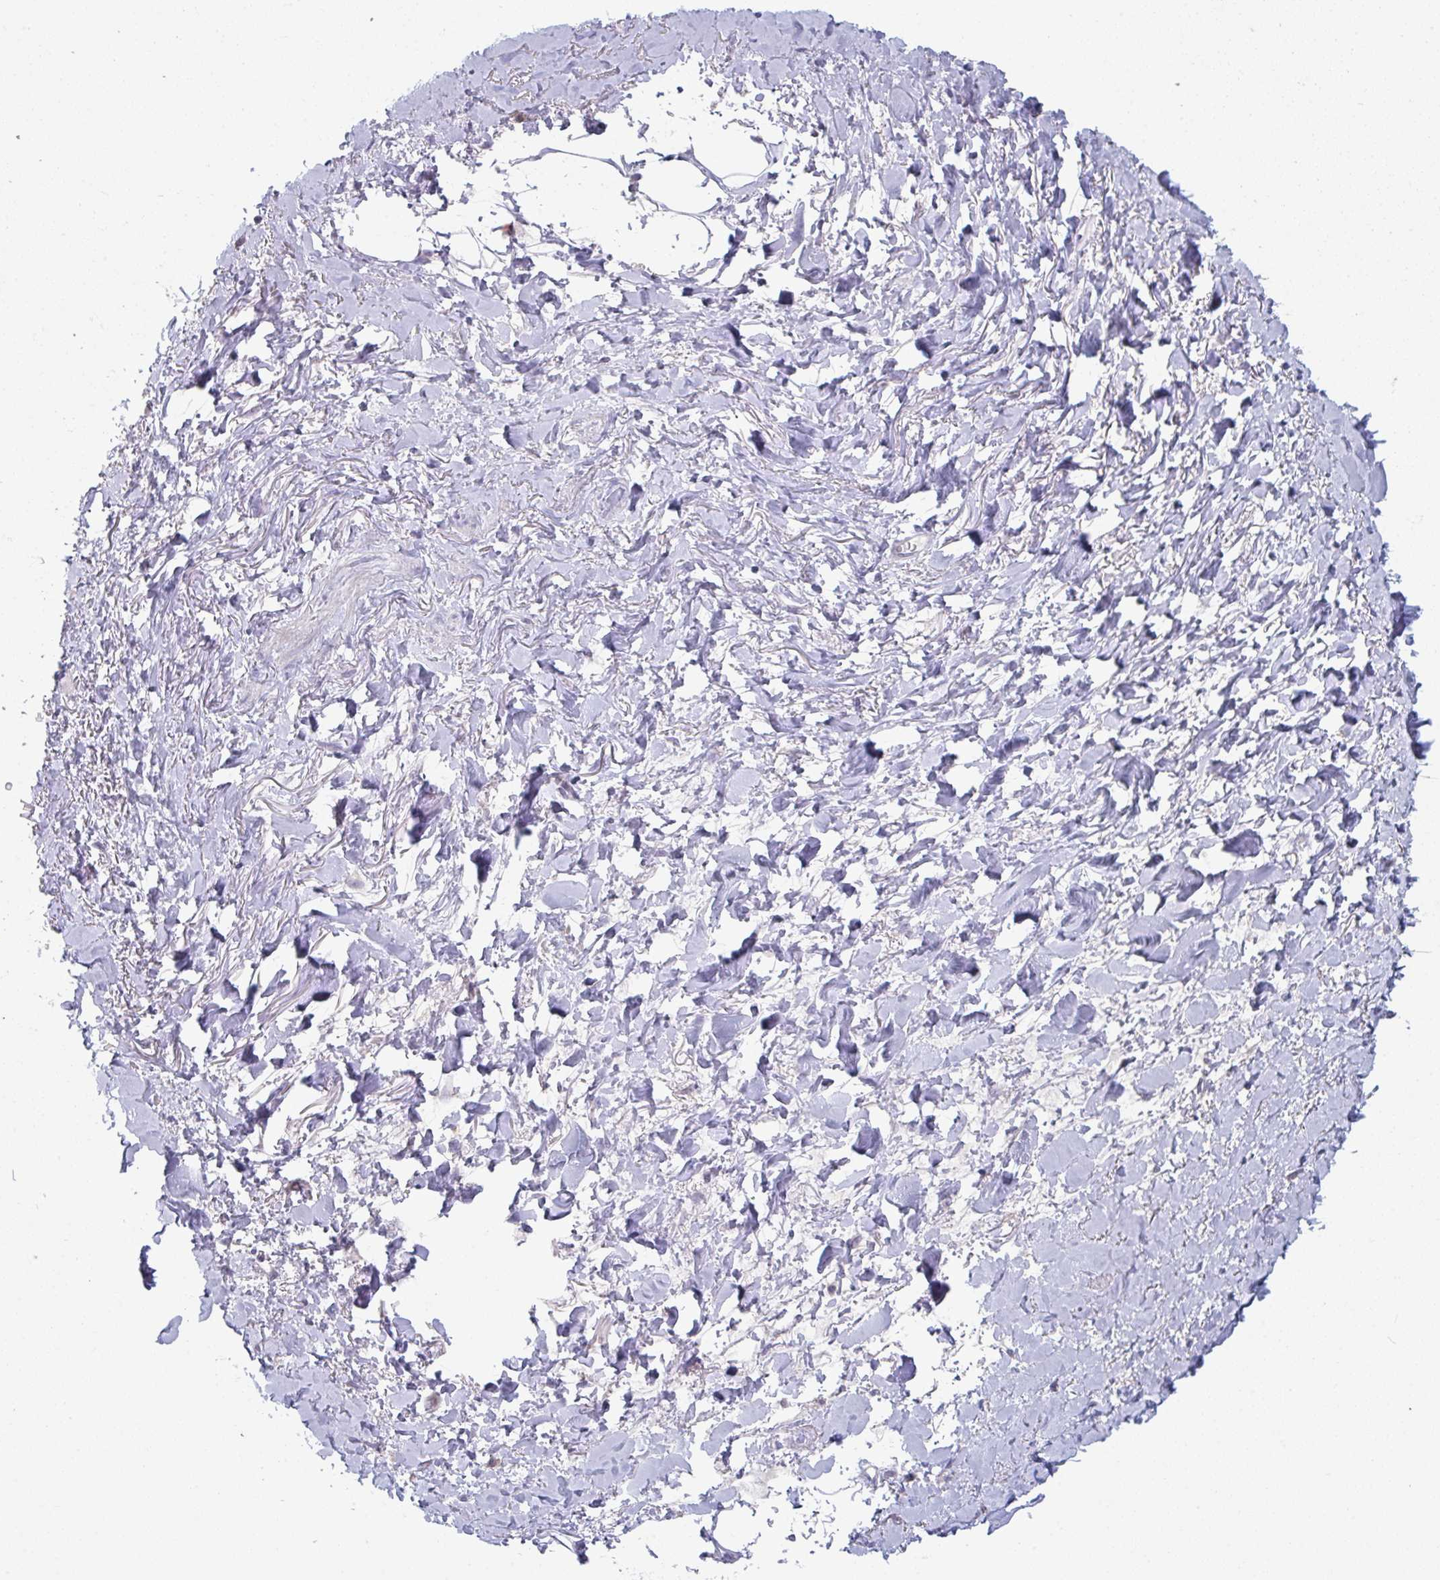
{"staining": {"intensity": "negative", "quantity": "none", "location": "none"}, "tissue": "adipose tissue", "cell_type": "Adipocytes", "image_type": "normal", "snomed": [{"axis": "morphology", "description": "Normal tissue, NOS"}, {"axis": "topography", "description": "Vagina"}, {"axis": "topography", "description": "Peripheral nerve tissue"}], "caption": "High power microscopy image of an immunohistochemistry image of benign adipose tissue, revealing no significant expression in adipocytes. (Immunohistochemistry (ihc), brightfield microscopy, high magnification).", "gene": "PTPRD", "patient": {"sex": "female", "age": 71}}